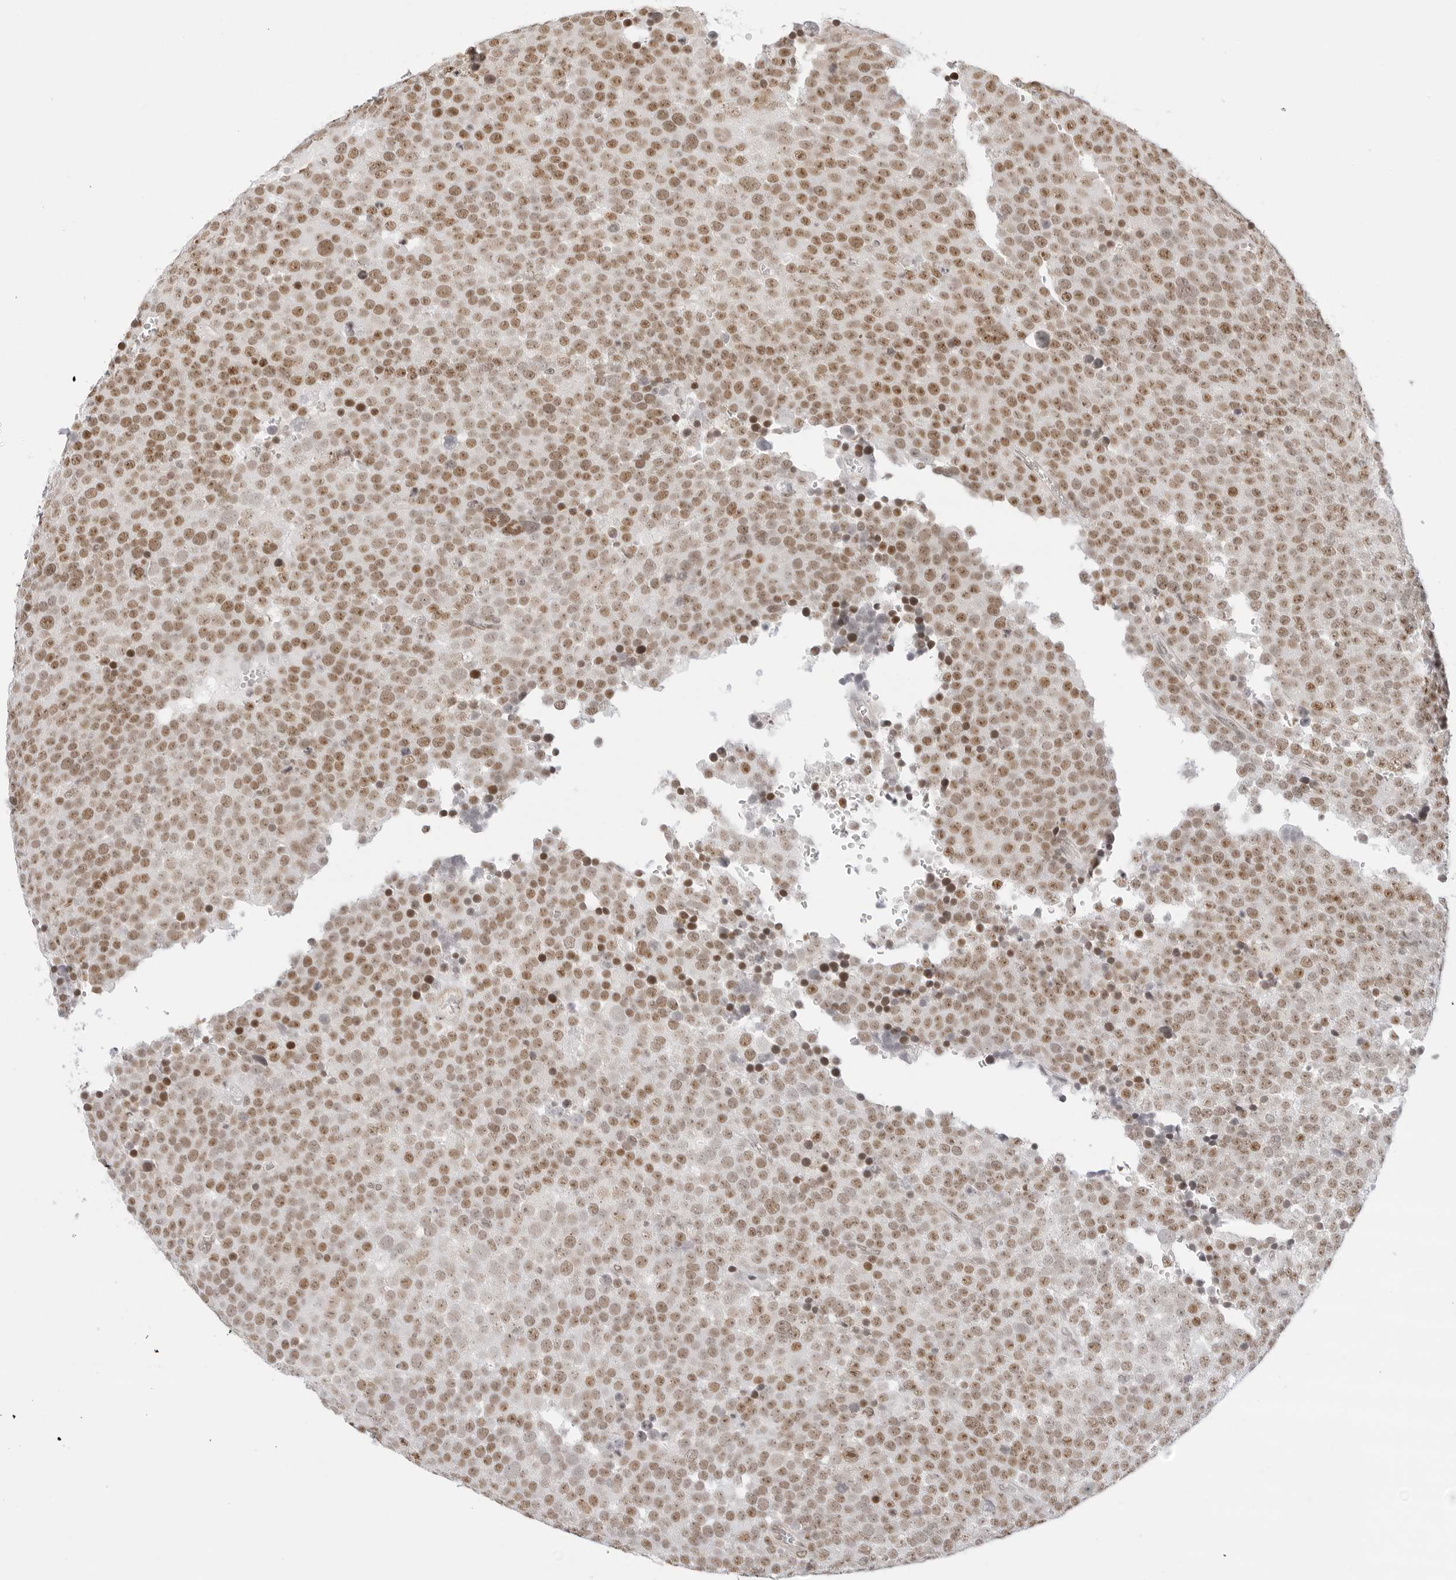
{"staining": {"intensity": "moderate", "quantity": ">75%", "location": "nuclear"}, "tissue": "testis cancer", "cell_type": "Tumor cells", "image_type": "cancer", "snomed": [{"axis": "morphology", "description": "Seminoma, NOS"}, {"axis": "topography", "description": "Testis"}], "caption": "Testis cancer (seminoma) stained for a protein (brown) reveals moderate nuclear positive staining in approximately >75% of tumor cells.", "gene": "TCIM", "patient": {"sex": "male", "age": 71}}